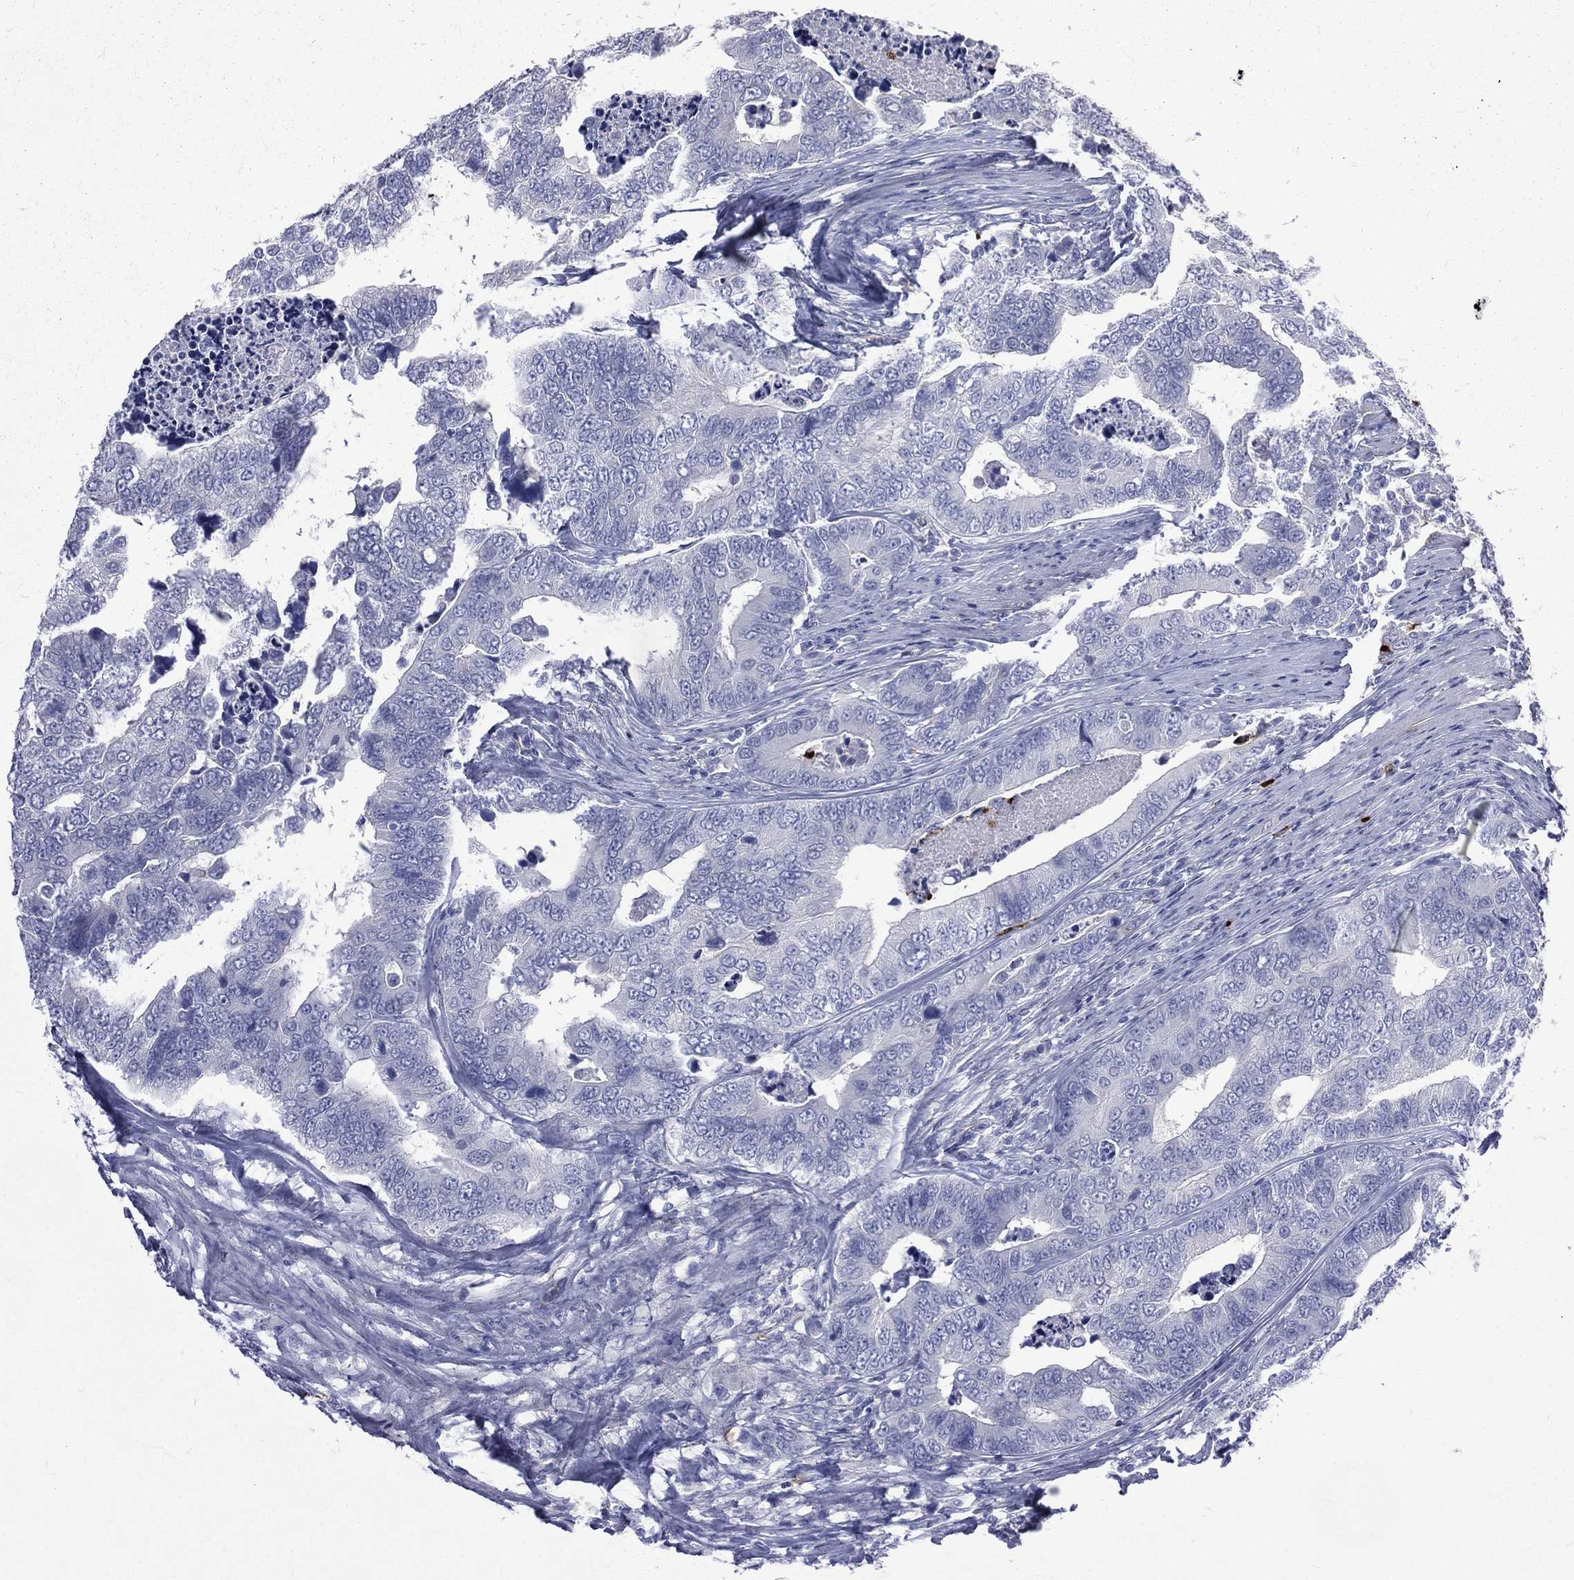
{"staining": {"intensity": "negative", "quantity": "none", "location": "none"}, "tissue": "colorectal cancer", "cell_type": "Tumor cells", "image_type": "cancer", "snomed": [{"axis": "morphology", "description": "Adenocarcinoma, NOS"}, {"axis": "topography", "description": "Colon"}], "caption": "High magnification brightfield microscopy of colorectal cancer (adenocarcinoma) stained with DAB (3,3'-diaminobenzidine) (brown) and counterstained with hematoxylin (blue): tumor cells show no significant positivity.", "gene": "ELANE", "patient": {"sex": "female", "age": 72}}